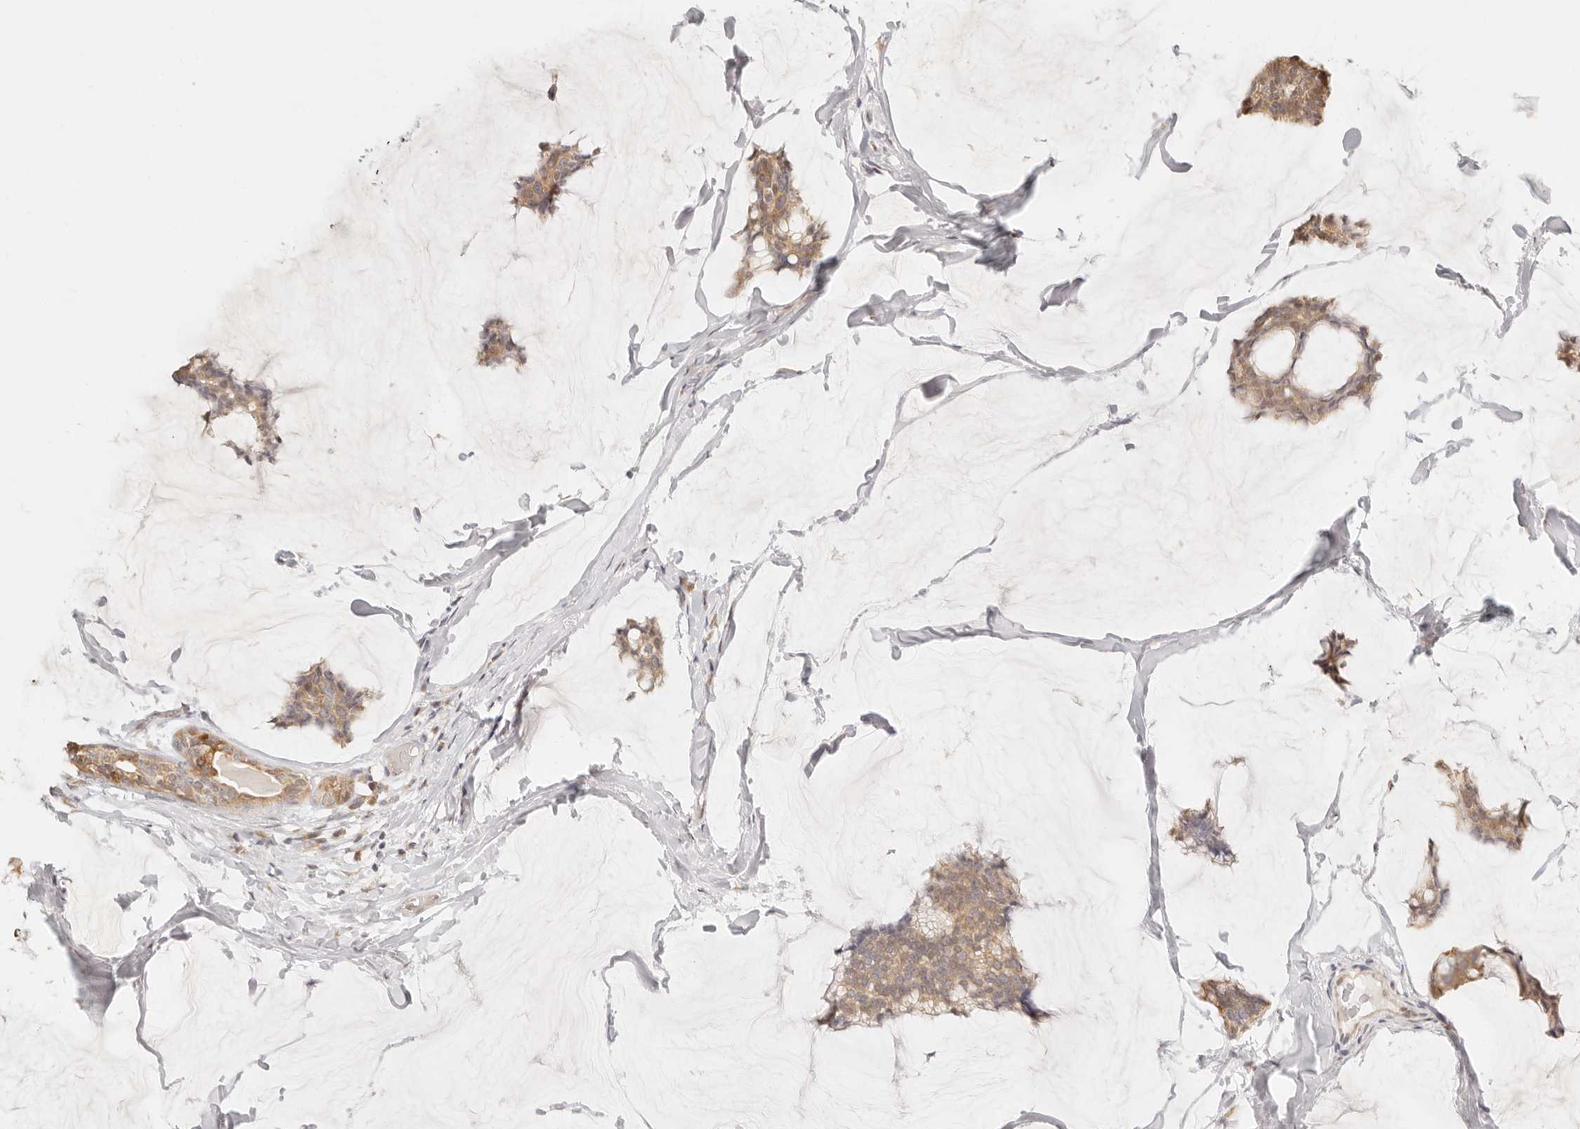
{"staining": {"intensity": "moderate", "quantity": "25%-75%", "location": "cytoplasmic/membranous"}, "tissue": "breast cancer", "cell_type": "Tumor cells", "image_type": "cancer", "snomed": [{"axis": "morphology", "description": "Duct carcinoma"}, {"axis": "topography", "description": "Breast"}], "caption": "Breast cancer (invasive ductal carcinoma) tissue displays moderate cytoplasmic/membranous positivity in approximately 25%-75% of tumor cells, visualized by immunohistochemistry.", "gene": "FAM20B", "patient": {"sex": "female", "age": 93}}